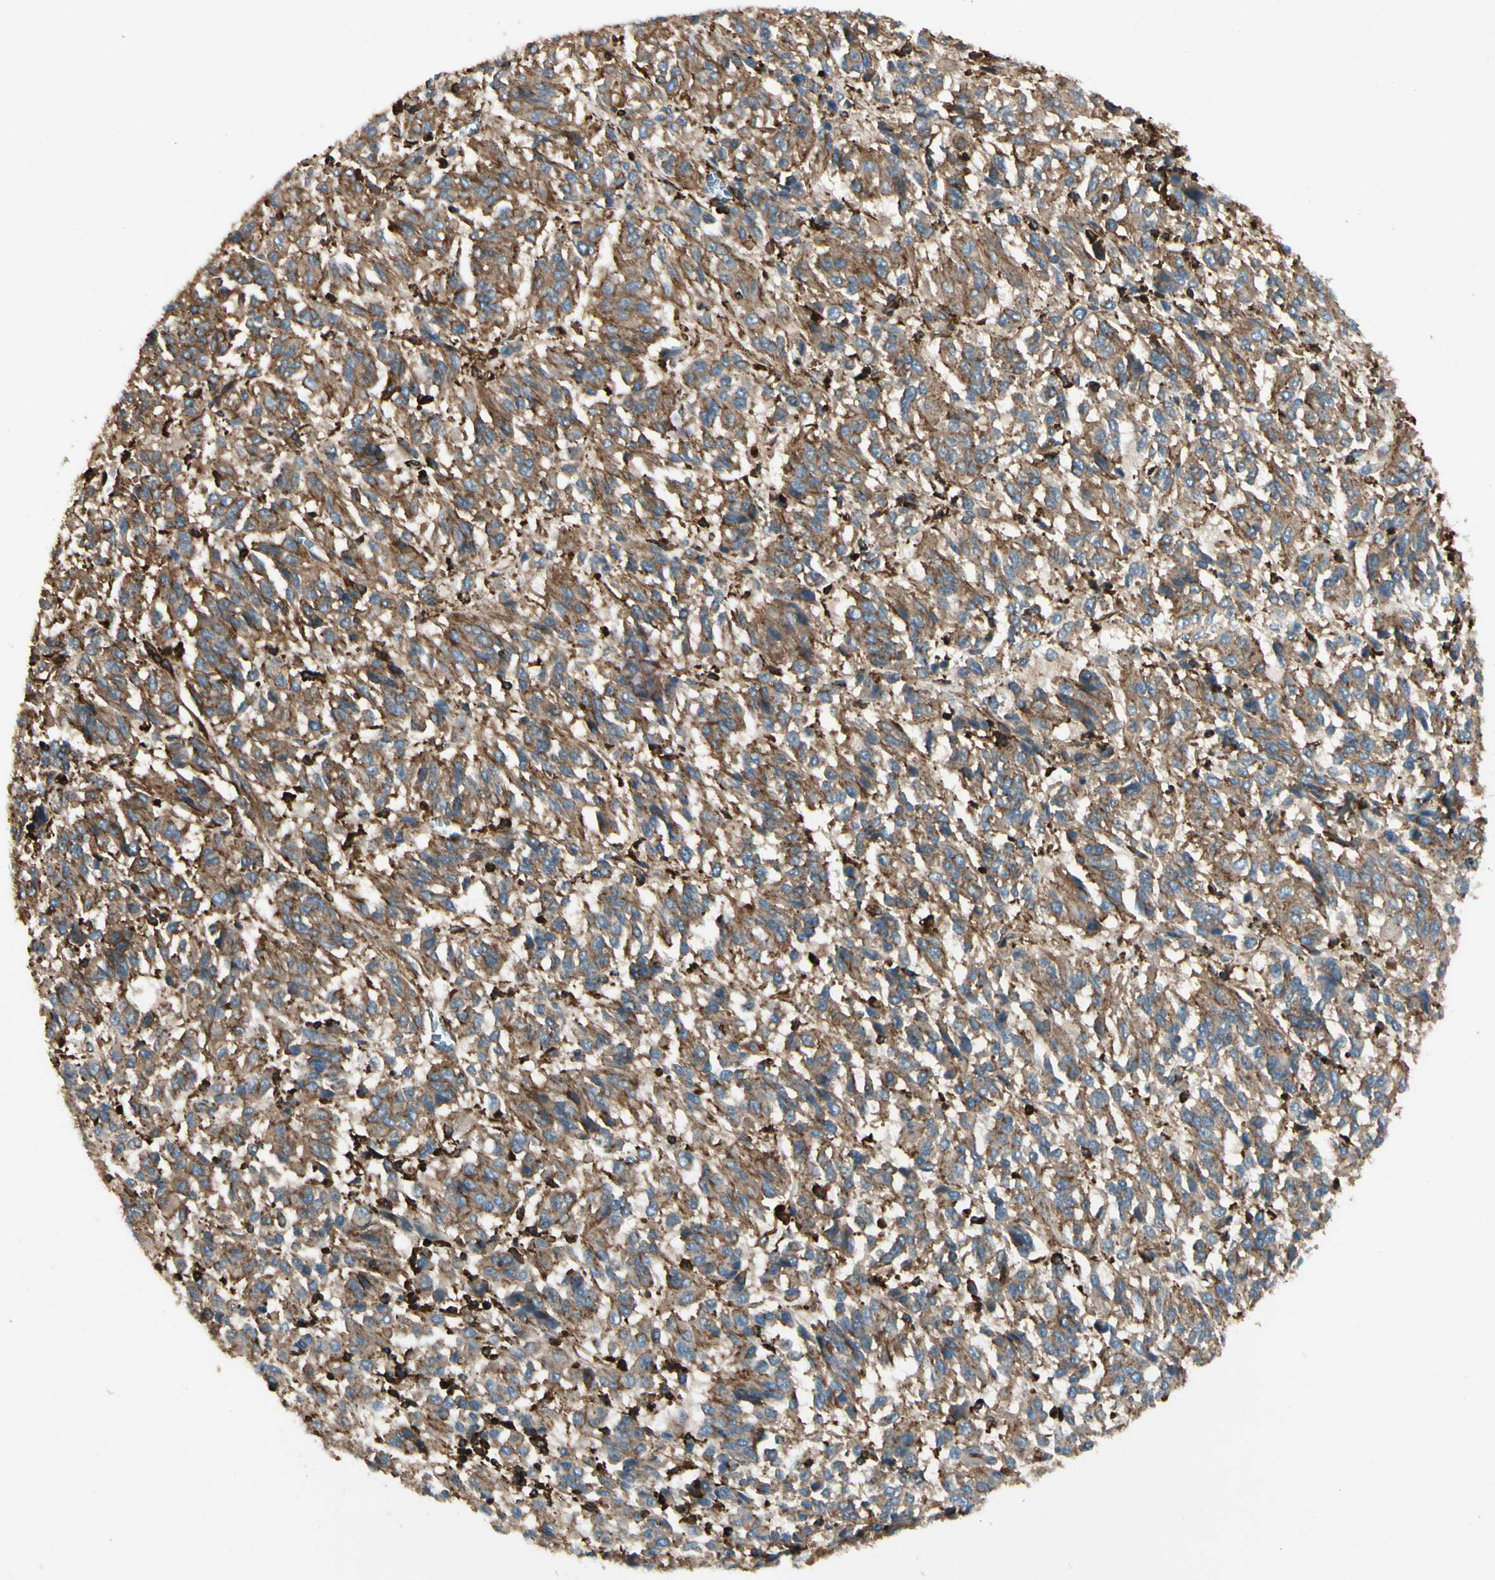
{"staining": {"intensity": "moderate", "quantity": ">75%", "location": "cytoplasmic/membranous"}, "tissue": "melanoma", "cell_type": "Tumor cells", "image_type": "cancer", "snomed": [{"axis": "morphology", "description": "Malignant melanoma, Metastatic site"}, {"axis": "topography", "description": "Lung"}], "caption": "Protein positivity by immunohistochemistry displays moderate cytoplasmic/membranous expression in approximately >75% of tumor cells in malignant melanoma (metastatic site). The staining was performed using DAB (3,3'-diaminobenzidine), with brown indicating positive protein expression. Nuclei are stained blue with hematoxylin.", "gene": "ARPC2", "patient": {"sex": "male", "age": 64}}